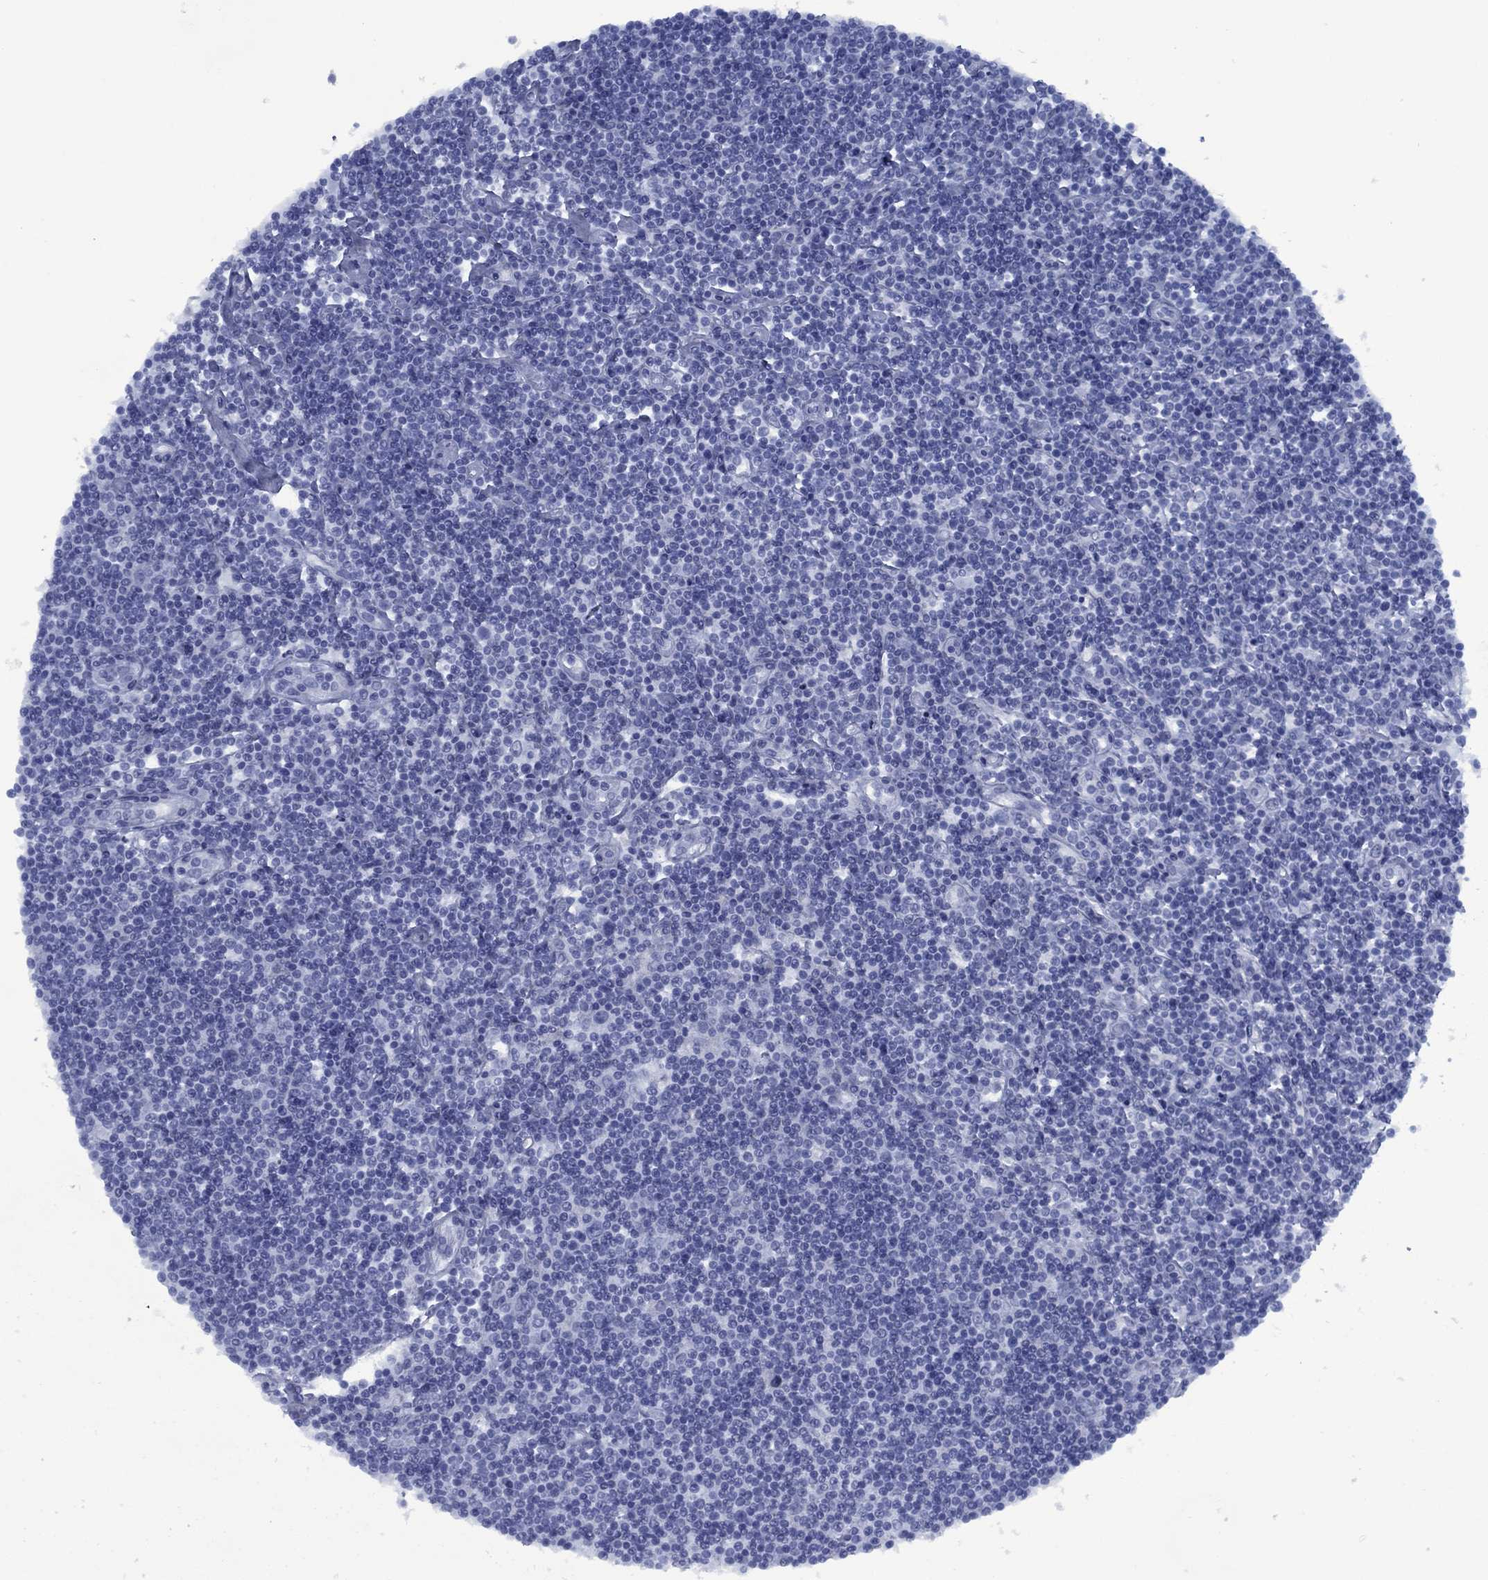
{"staining": {"intensity": "negative", "quantity": "none", "location": "none"}, "tissue": "lymphoma", "cell_type": "Tumor cells", "image_type": "cancer", "snomed": [{"axis": "morphology", "description": "Hodgkin's disease, NOS"}, {"axis": "topography", "description": "Lymph node"}], "caption": "An immunohistochemistry image of Hodgkin's disease is shown. There is no staining in tumor cells of Hodgkin's disease.", "gene": "PNMA8A", "patient": {"sex": "male", "age": 40}}